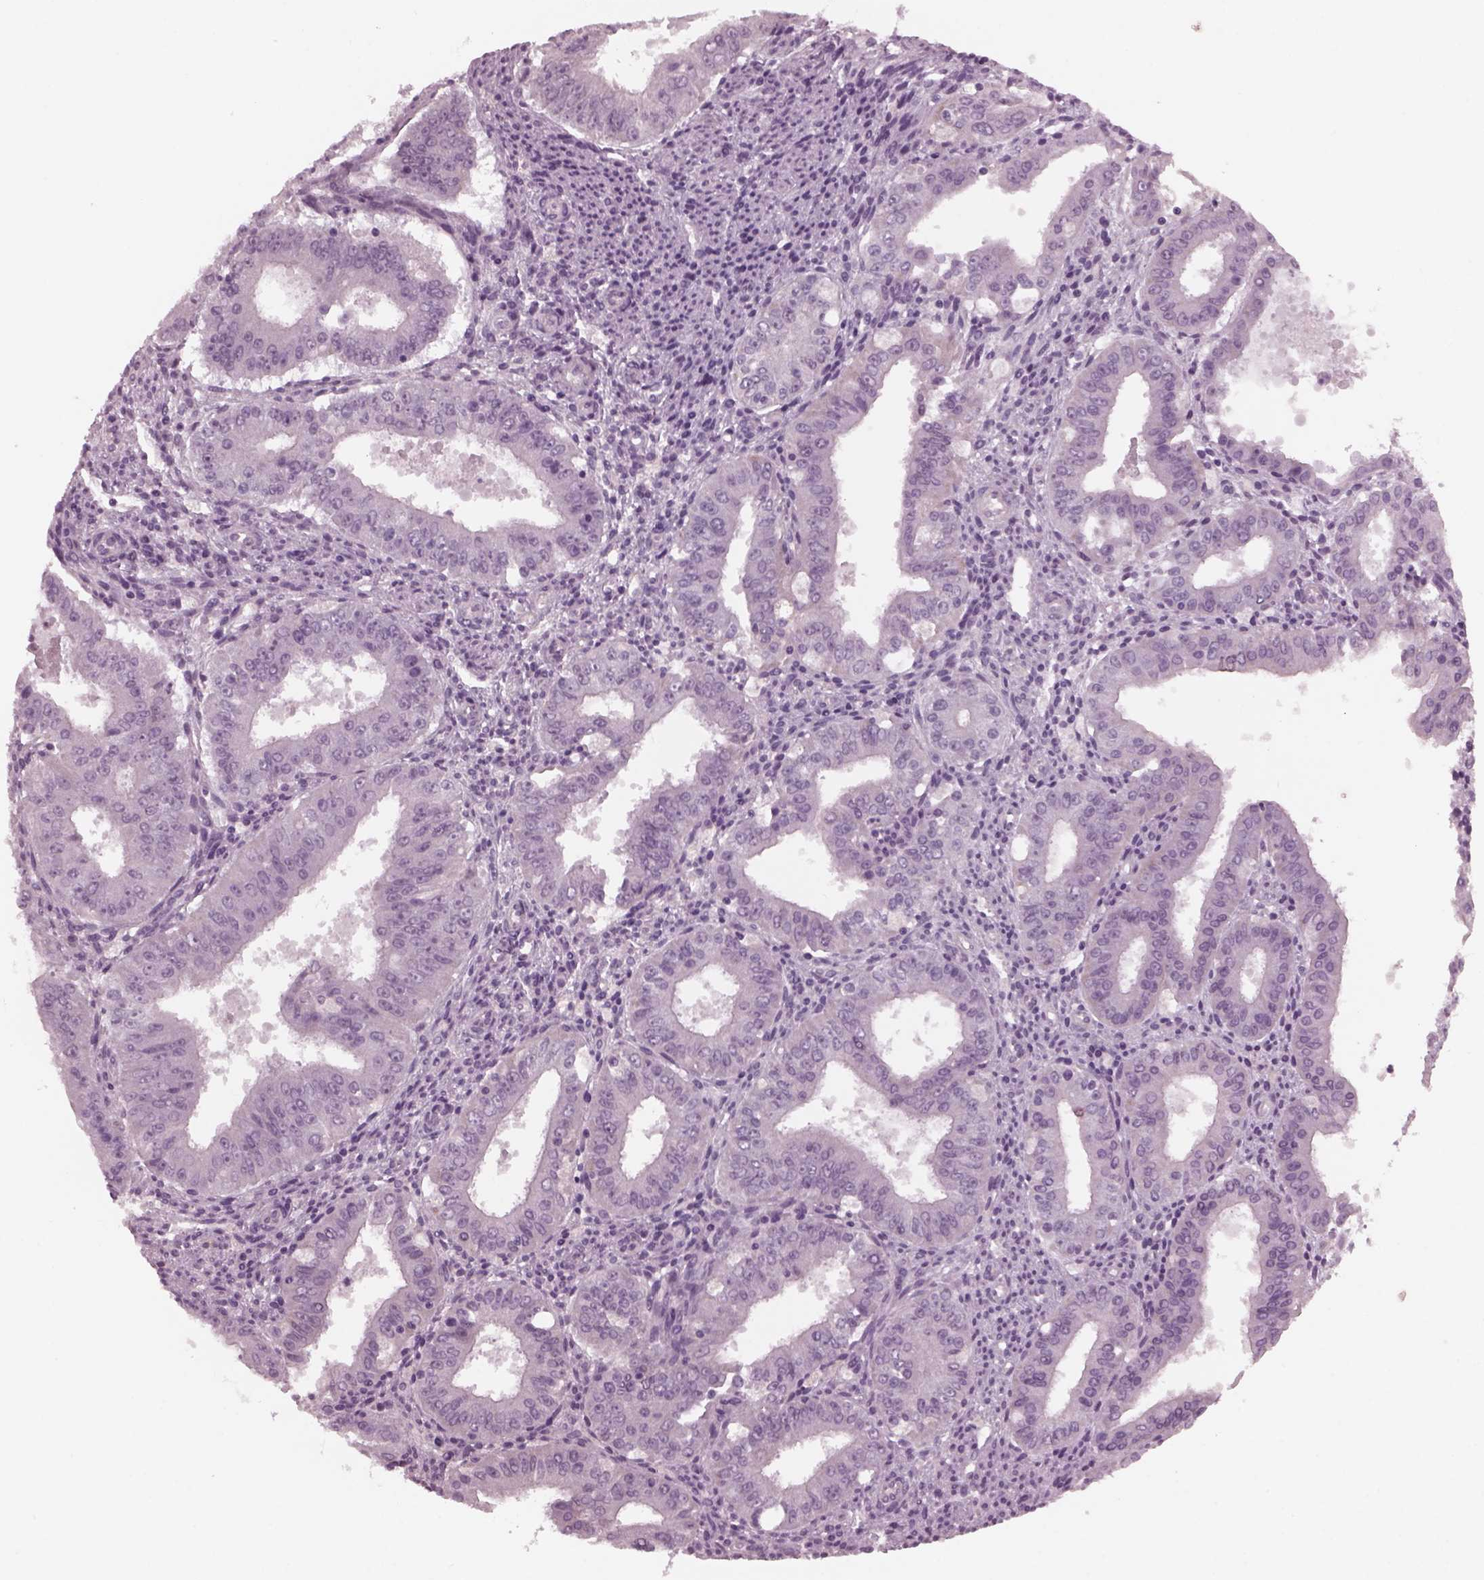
{"staining": {"intensity": "negative", "quantity": "none", "location": "none"}, "tissue": "ovarian cancer", "cell_type": "Tumor cells", "image_type": "cancer", "snomed": [{"axis": "morphology", "description": "Carcinoma, endometroid"}, {"axis": "topography", "description": "Ovary"}], "caption": "Ovarian cancer stained for a protein using immunohistochemistry demonstrates no positivity tumor cells.", "gene": "YY2", "patient": {"sex": "female", "age": 42}}